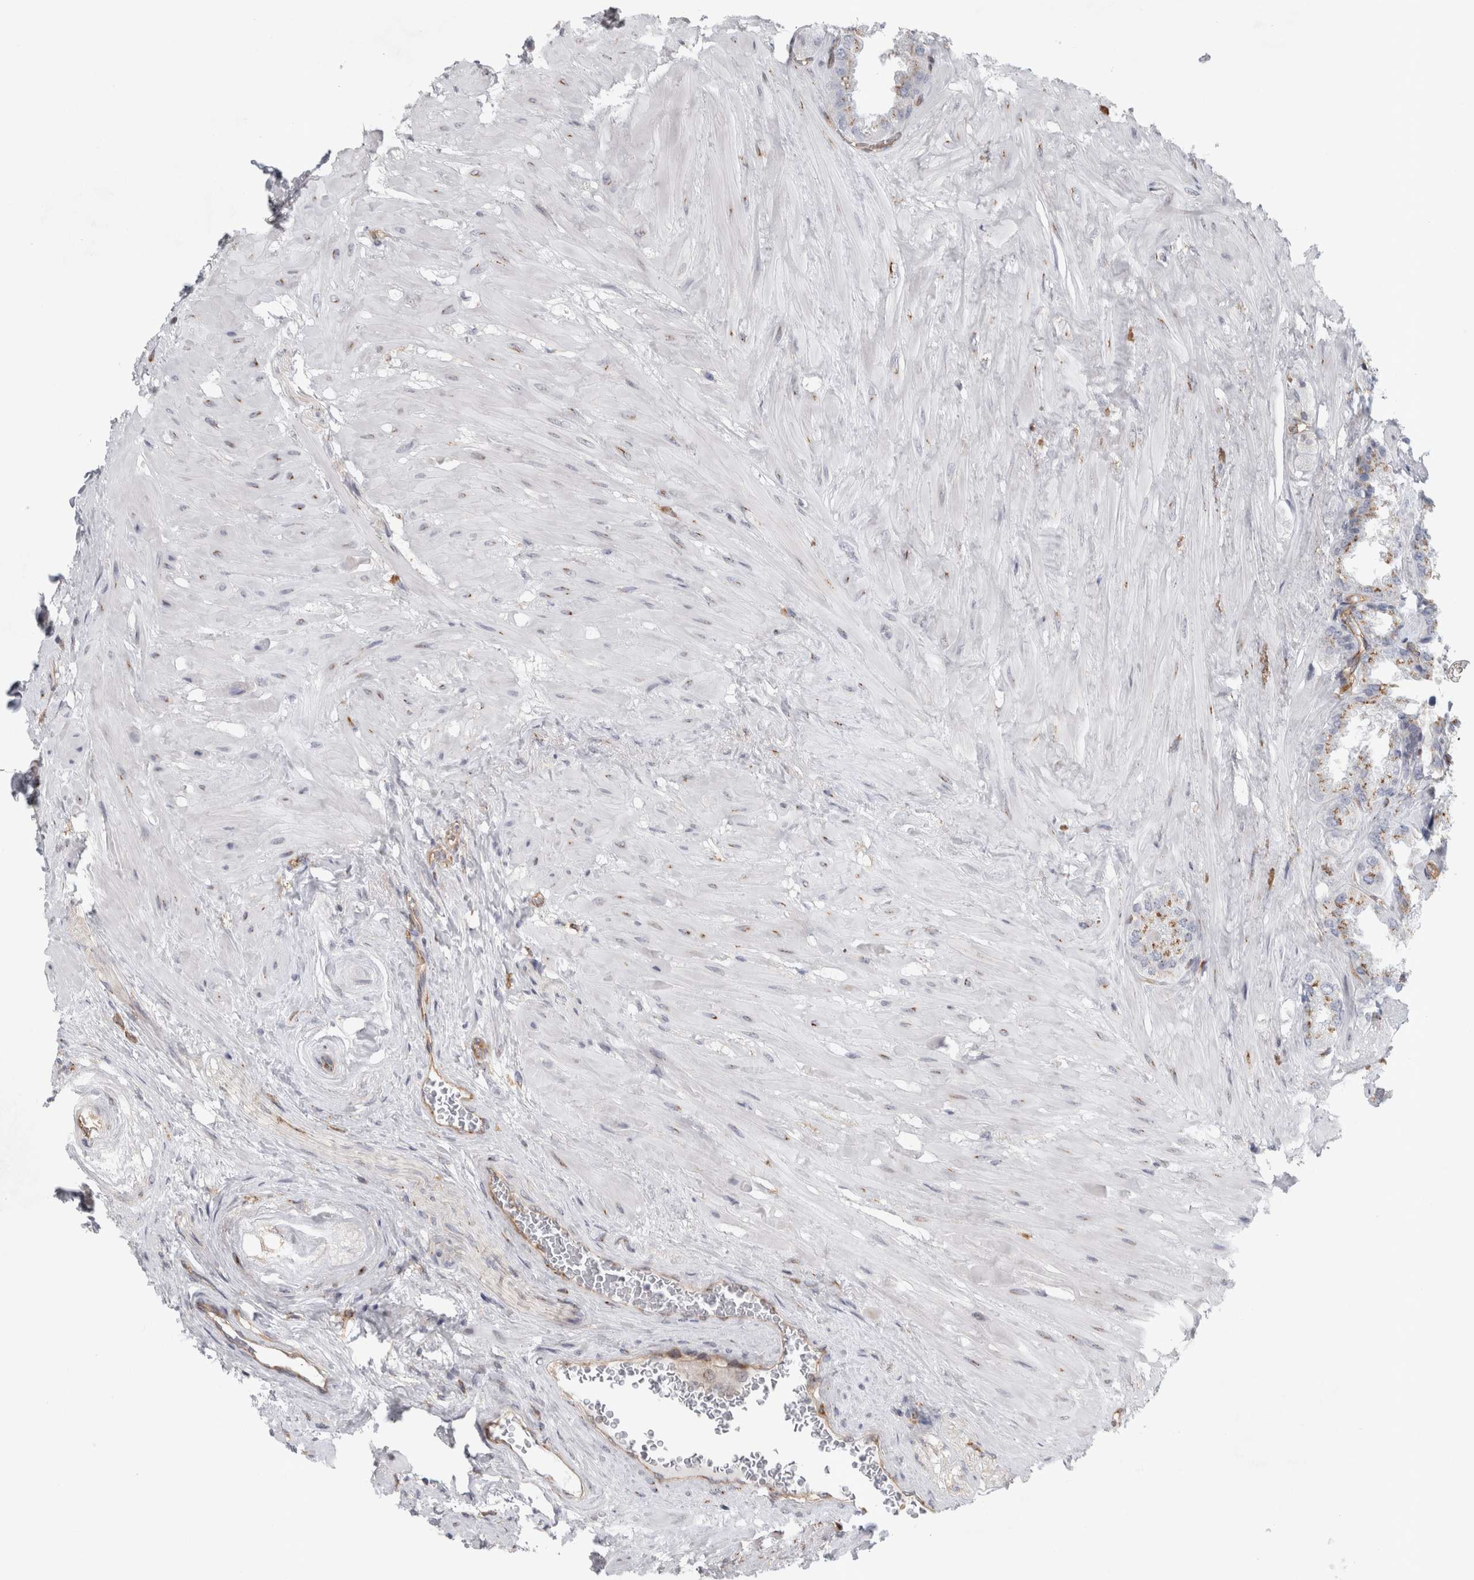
{"staining": {"intensity": "weak", "quantity": ">75%", "location": "cytoplasmic/membranous"}, "tissue": "seminal vesicle", "cell_type": "Glandular cells", "image_type": "normal", "snomed": [{"axis": "morphology", "description": "Normal tissue, NOS"}, {"axis": "topography", "description": "Seminal veicle"}], "caption": "Unremarkable seminal vesicle was stained to show a protein in brown. There is low levels of weak cytoplasmic/membranous expression in approximately >75% of glandular cells.", "gene": "PEX6", "patient": {"sex": "male", "age": 46}}